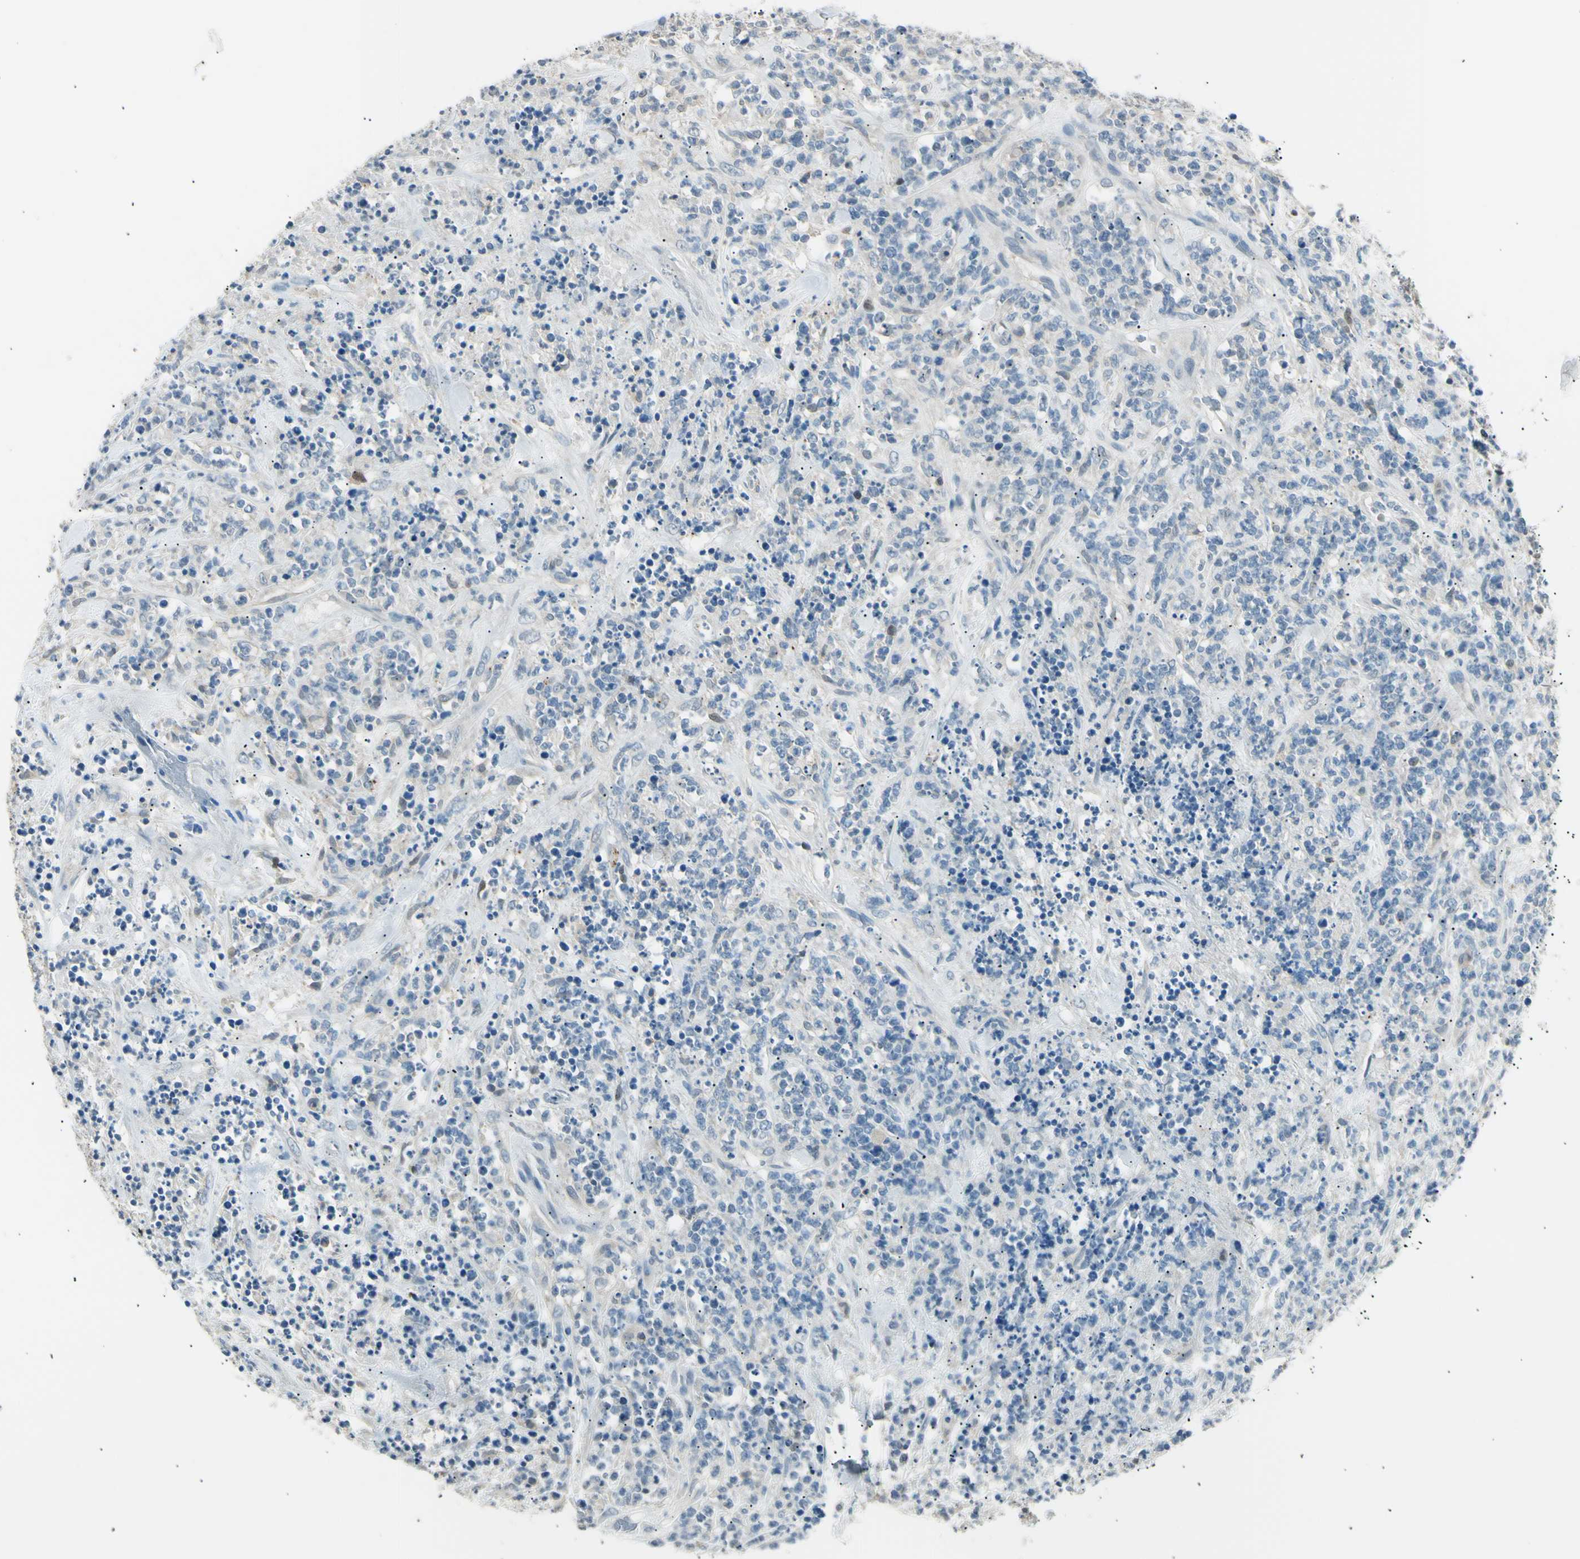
{"staining": {"intensity": "negative", "quantity": "none", "location": "none"}, "tissue": "lymphoma", "cell_type": "Tumor cells", "image_type": "cancer", "snomed": [{"axis": "morphology", "description": "Malignant lymphoma, non-Hodgkin's type, High grade"}, {"axis": "topography", "description": "Soft tissue"}], "caption": "Micrograph shows no significant protein expression in tumor cells of lymphoma.", "gene": "LHPP", "patient": {"sex": "male", "age": 18}}